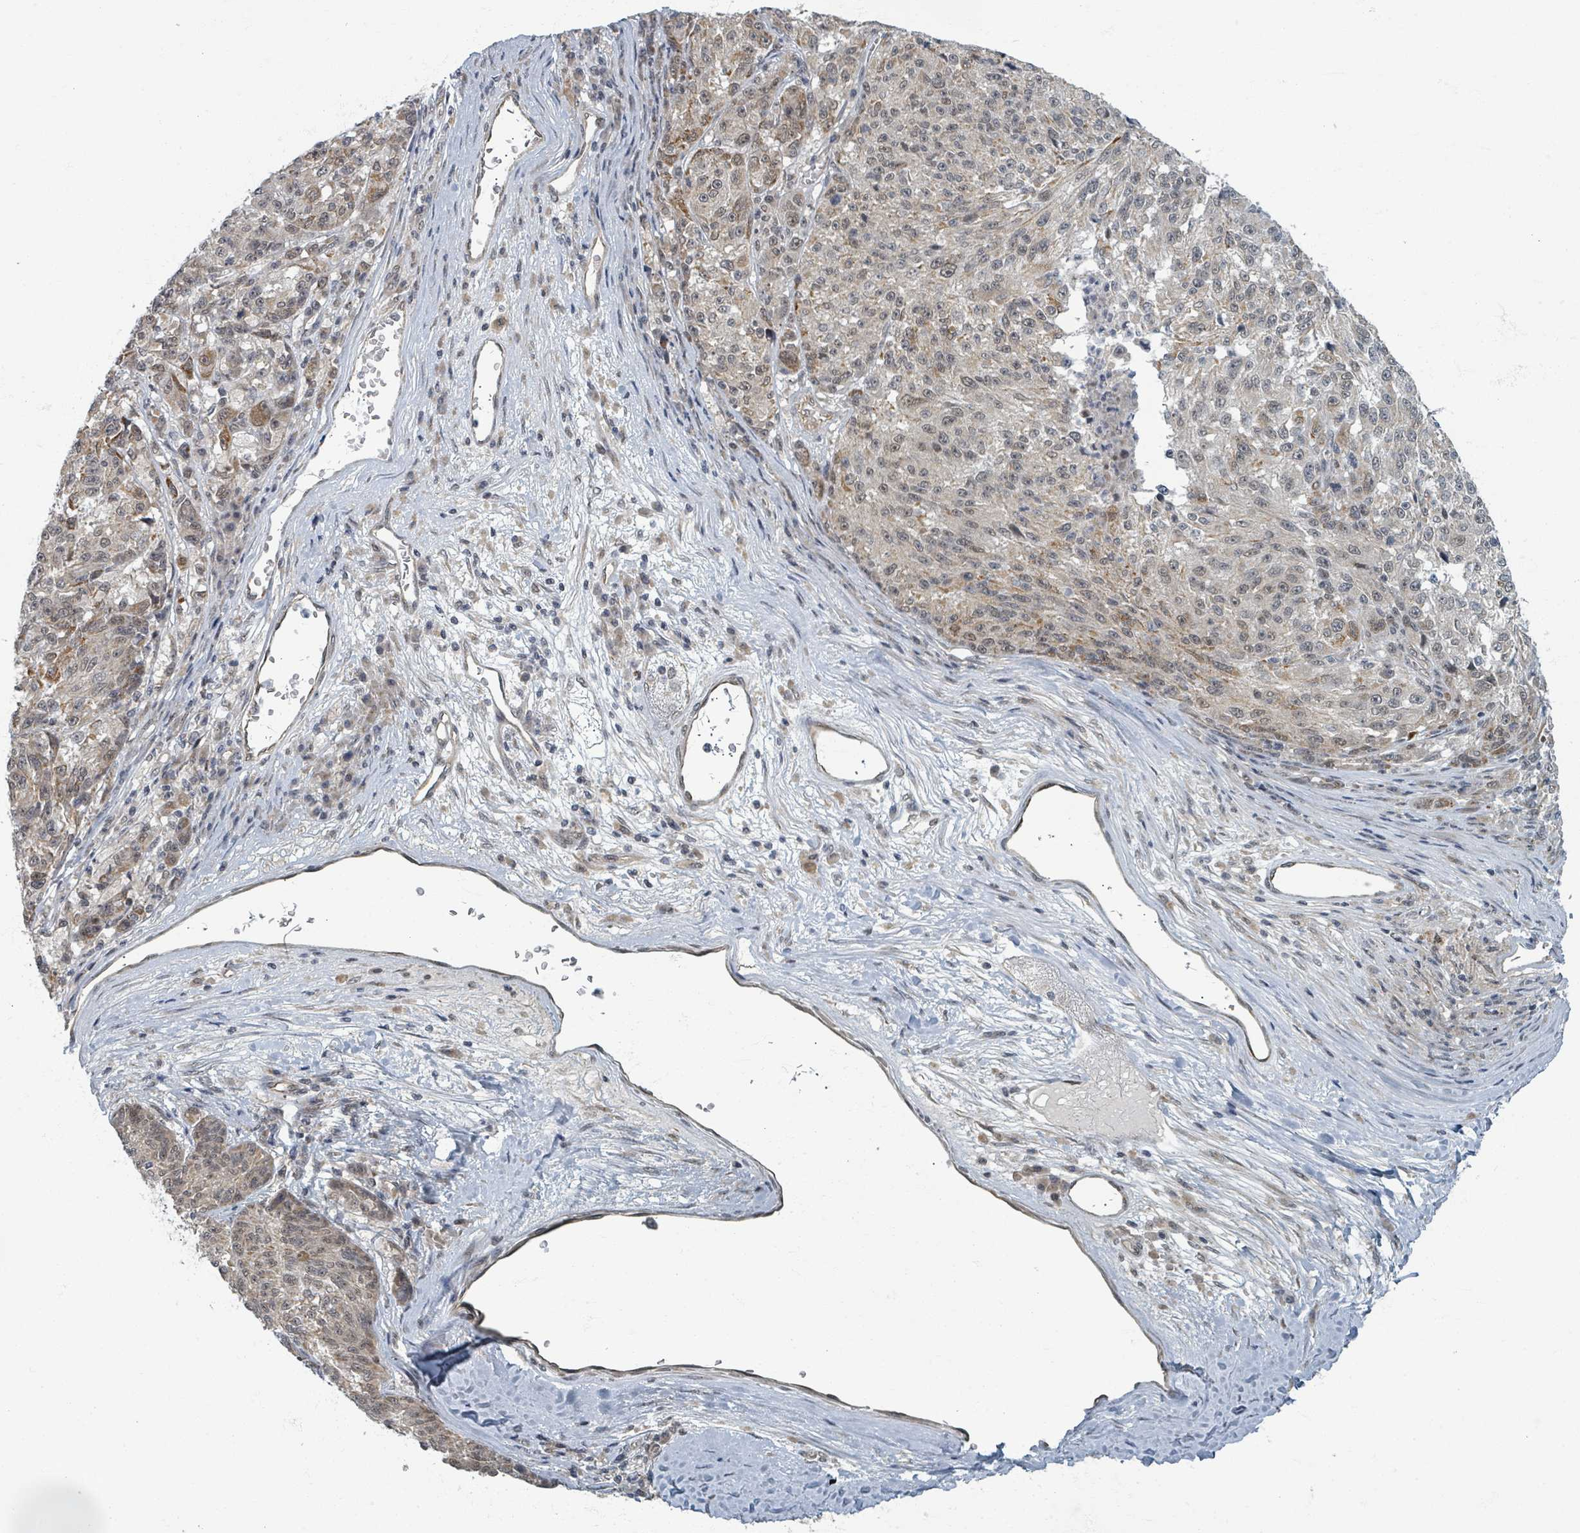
{"staining": {"intensity": "moderate", "quantity": "<25%", "location": "cytoplasmic/membranous,nuclear"}, "tissue": "melanoma", "cell_type": "Tumor cells", "image_type": "cancer", "snomed": [{"axis": "morphology", "description": "Malignant melanoma, NOS"}, {"axis": "topography", "description": "Skin"}], "caption": "IHC histopathology image of neoplastic tissue: malignant melanoma stained using immunohistochemistry displays low levels of moderate protein expression localized specifically in the cytoplasmic/membranous and nuclear of tumor cells, appearing as a cytoplasmic/membranous and nuclear brown color.", "gene": "INTS15", "patient": {"sex": "male", "age": 53}}